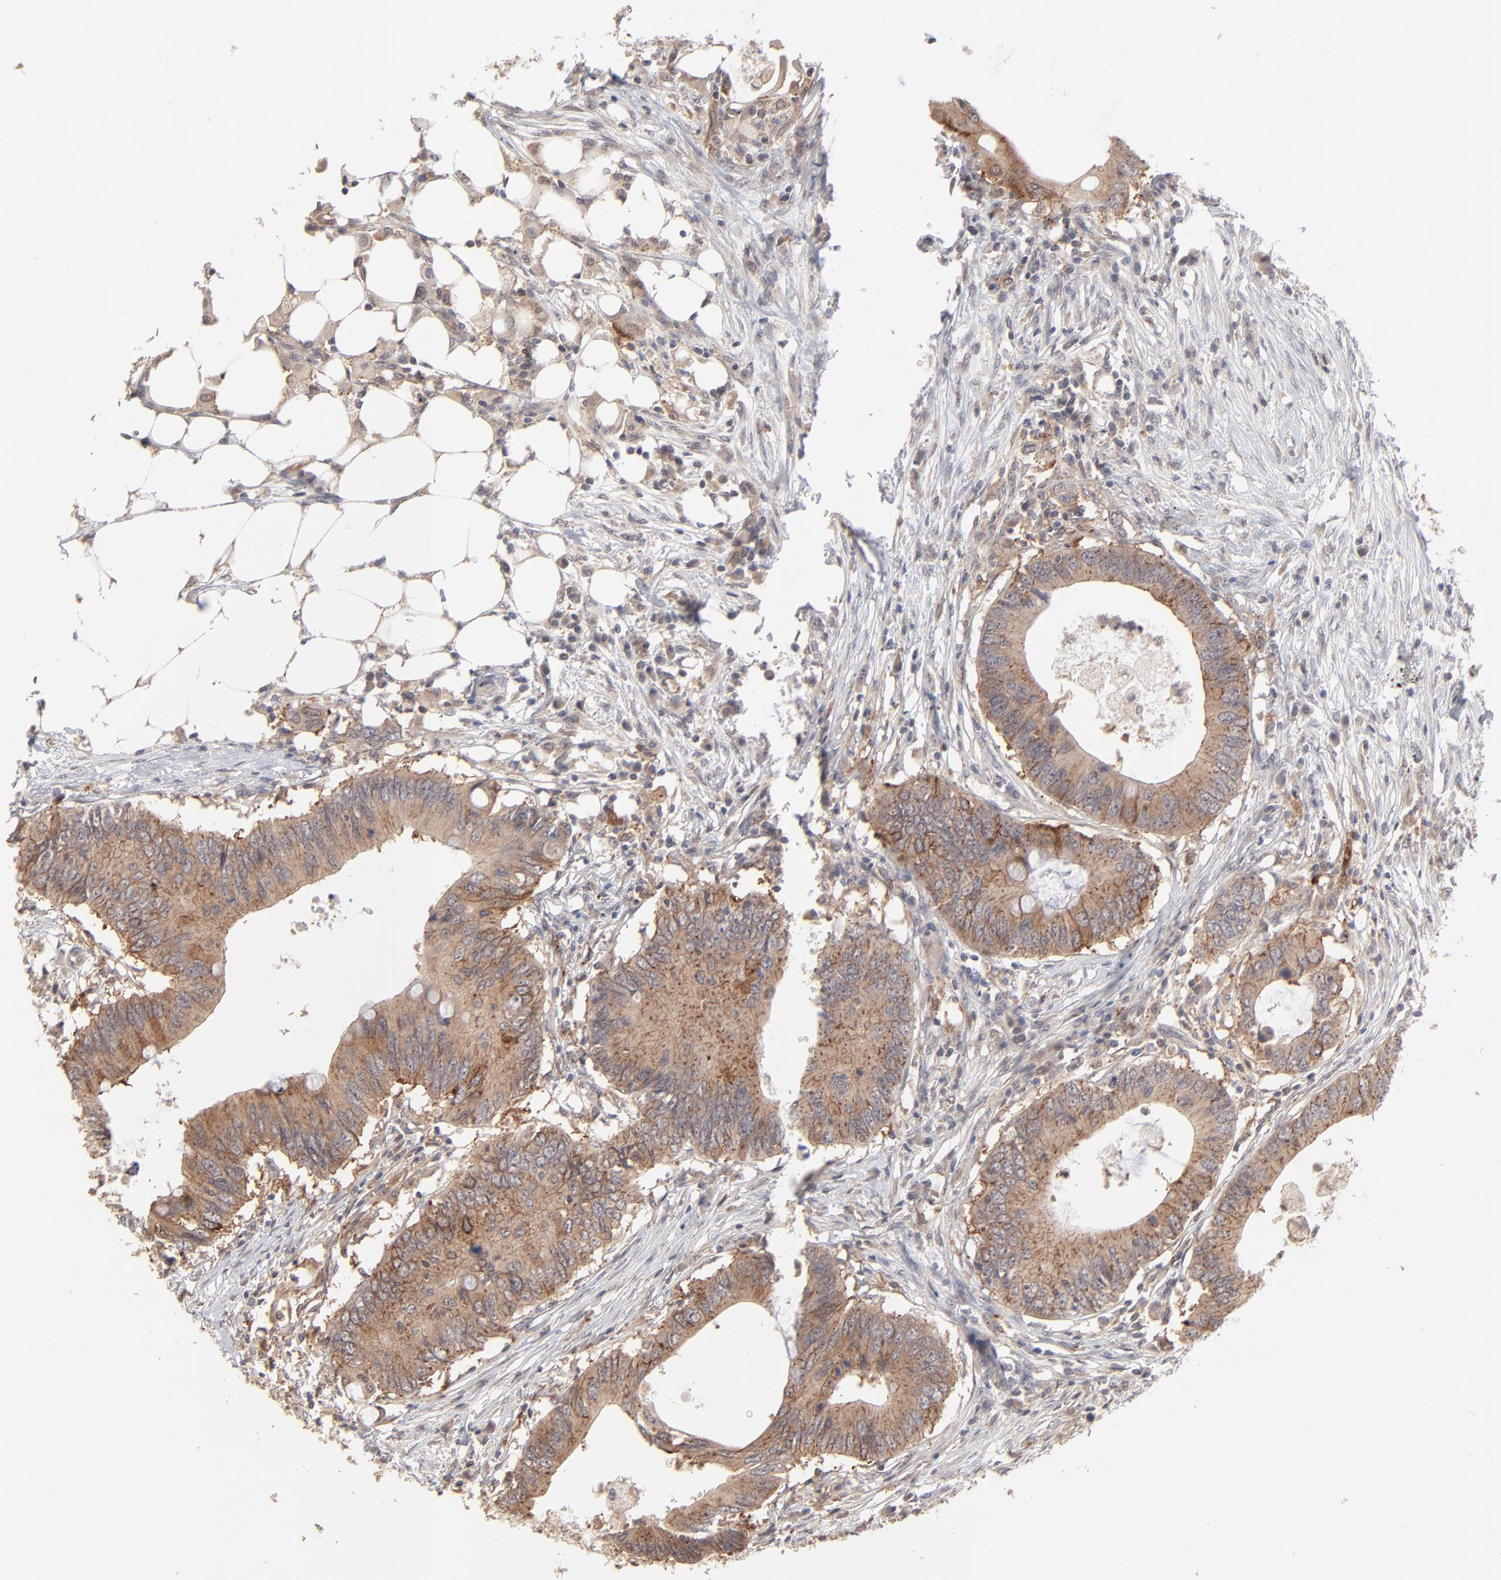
{"staining": {"intensity": "moderate", "quantity": ">75%", "location": "cytoplasmic/membranous"}, "tissue": "colorectal cancer", "cell_type": "Tumor cells", "image_type": "cancer", "snomed": [{"axis": "morphology", "description": "Adenocarcinoma, NOS"}, {"axis": "topography", "description": "Colon"}], "caption": "This is an image of immunohistochemistry staining of colorectal cancer (adenocarcinoma), which shows moderate expression in the cytoplasmic/membranous of tumor cells.", "gene": "IVNS1ABP", "patient": {"sex": "male", "age": 71}}